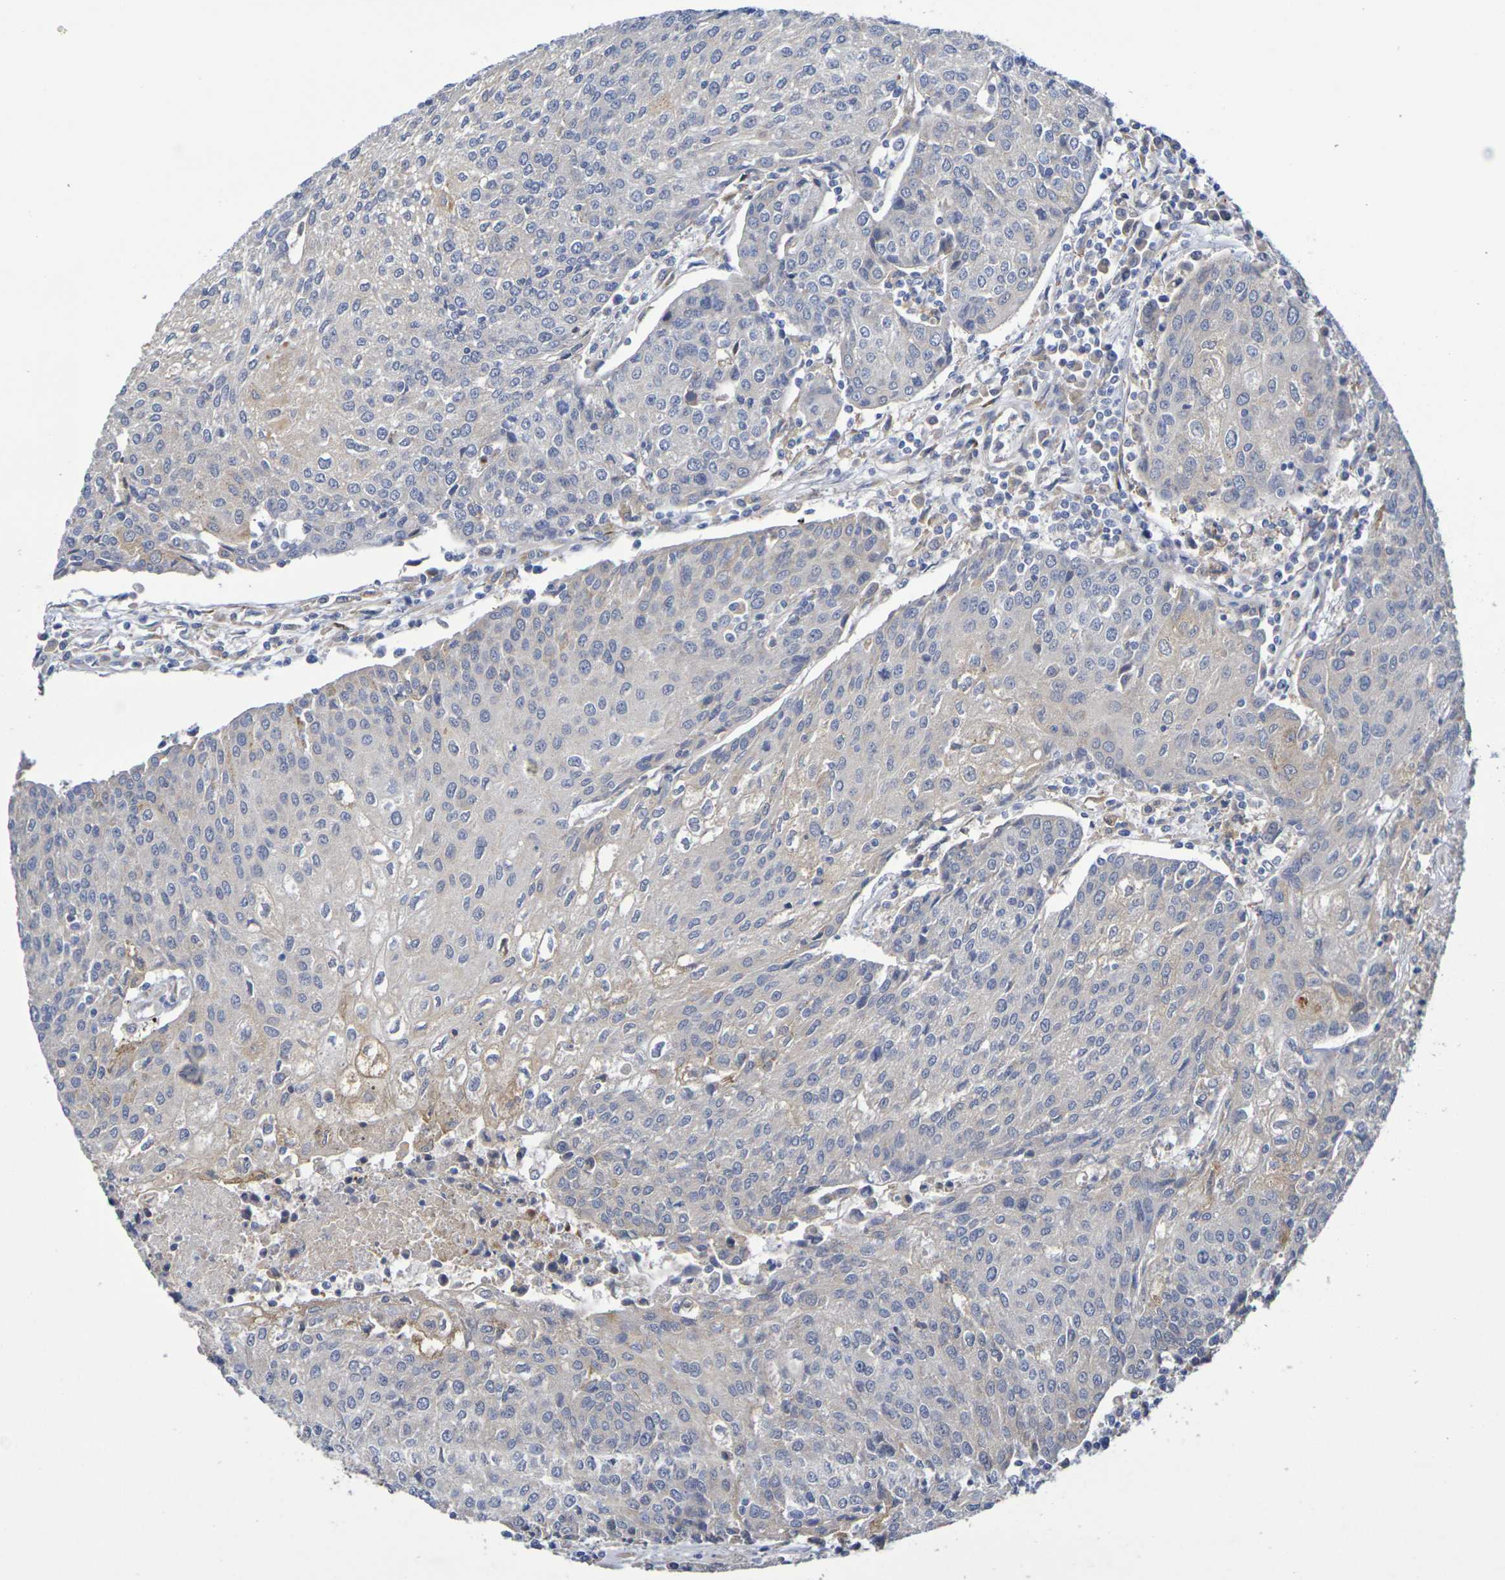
{"staining": {"intensity": "weak", "quantity": "<25%", "location": "cytoplasmic/membranous"}, "tissue": "urothelial cancer", "cell_type": "Tumor cells", "image_type": "cancer", "snomed": [{"axis": "morphology", "description": "Urothelial carcinoma, High grade"}, {"axis": "topography", "description": "Urinary bladder"}], "caption": "High magnification brightfield microscopy of high-grade urothelial carcinoma stained with DAB (3,3'-diaminobenzidine) (brown) and counterstained with hematoxylin (blue): tumor cells show no significant expression.", "gene": "SDC4", "patient": {"sex": "female", "age": 85}}